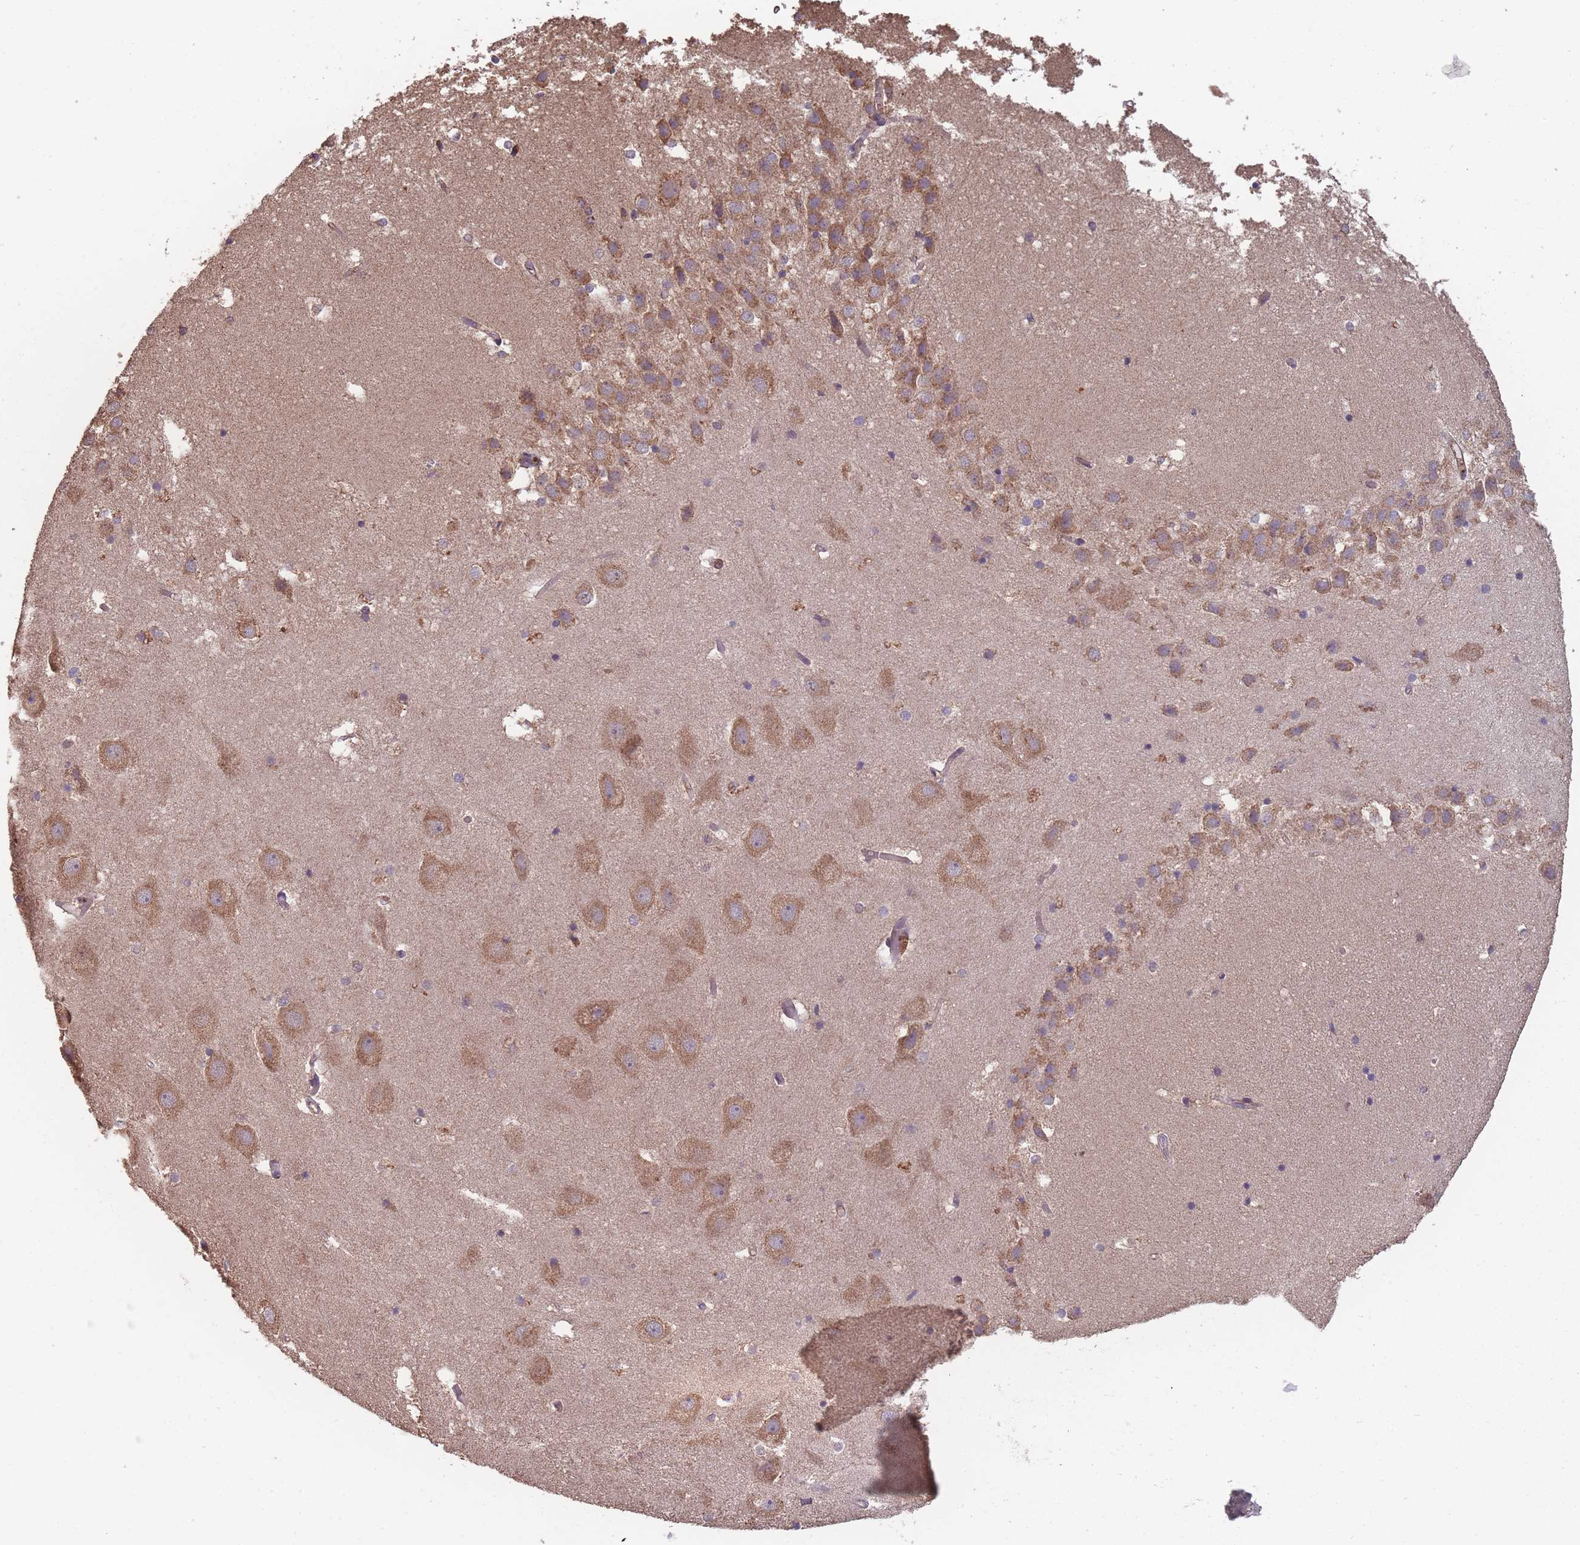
{"staining": {"intensity": "moderate", "quantity": "25%-75%", "location": "cytoplasmic/membranous"}, "tissue": "hippocampus", "cell_type": "Glial cells", "image_type": "normal", "snomed": [{"axis": "morphology", "description": "Normal tissue, NOS"}, {"axis": "topography", "description": "Hippocampus"}], "caption": "An image of human hippocampus stained for a protein shows moderate cytoplasmic/membranous brown staining in glial cells.", "gene": "SANBR", "patient": {"sex": "female", "age": 52}}